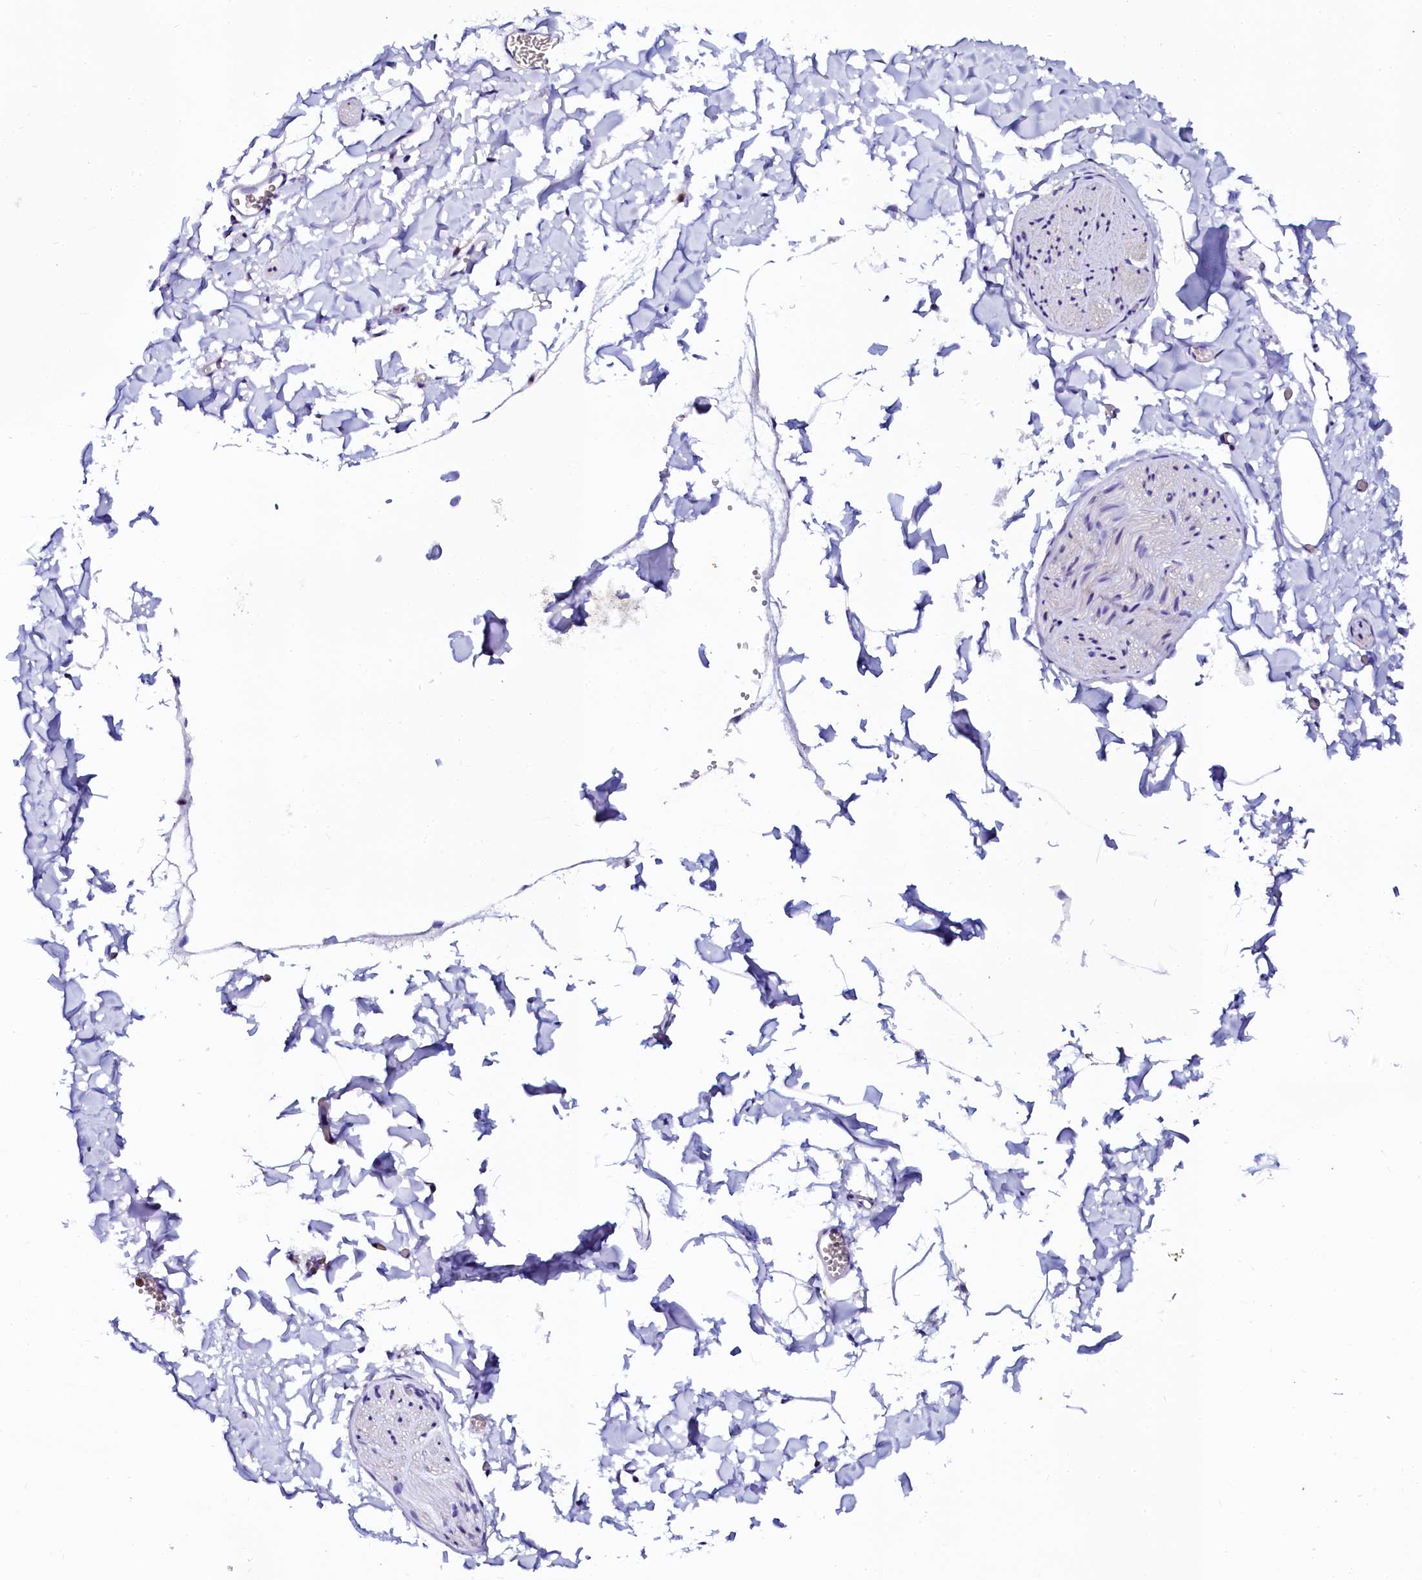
{"staining": {"intensity": "negative", "quantity": "none", "location": "none"}, "tissue": "adipose tissue", "cell_type": "Adipocytes", "image_type": "normal", "snomed": [{"axis": "morphology", "description": "Normal tissue, NOS"}, {"axis": "topography", "description": "Gallbladder"}, {"axis": "topography", "description": "Peripheral nerve tissue"}], "caption": "Immunohistochemistry (IHC) photomicrograph of benign adipose tissue stained for a protein (brown), which demonstrates no positivity in adipocytes. (DAB (3,3'-diaminobenzidine) IHC visualized using brightfield microscopy, high magnification).", "gene": "SORD", "patient": {"sex": "male", "age": 38}}